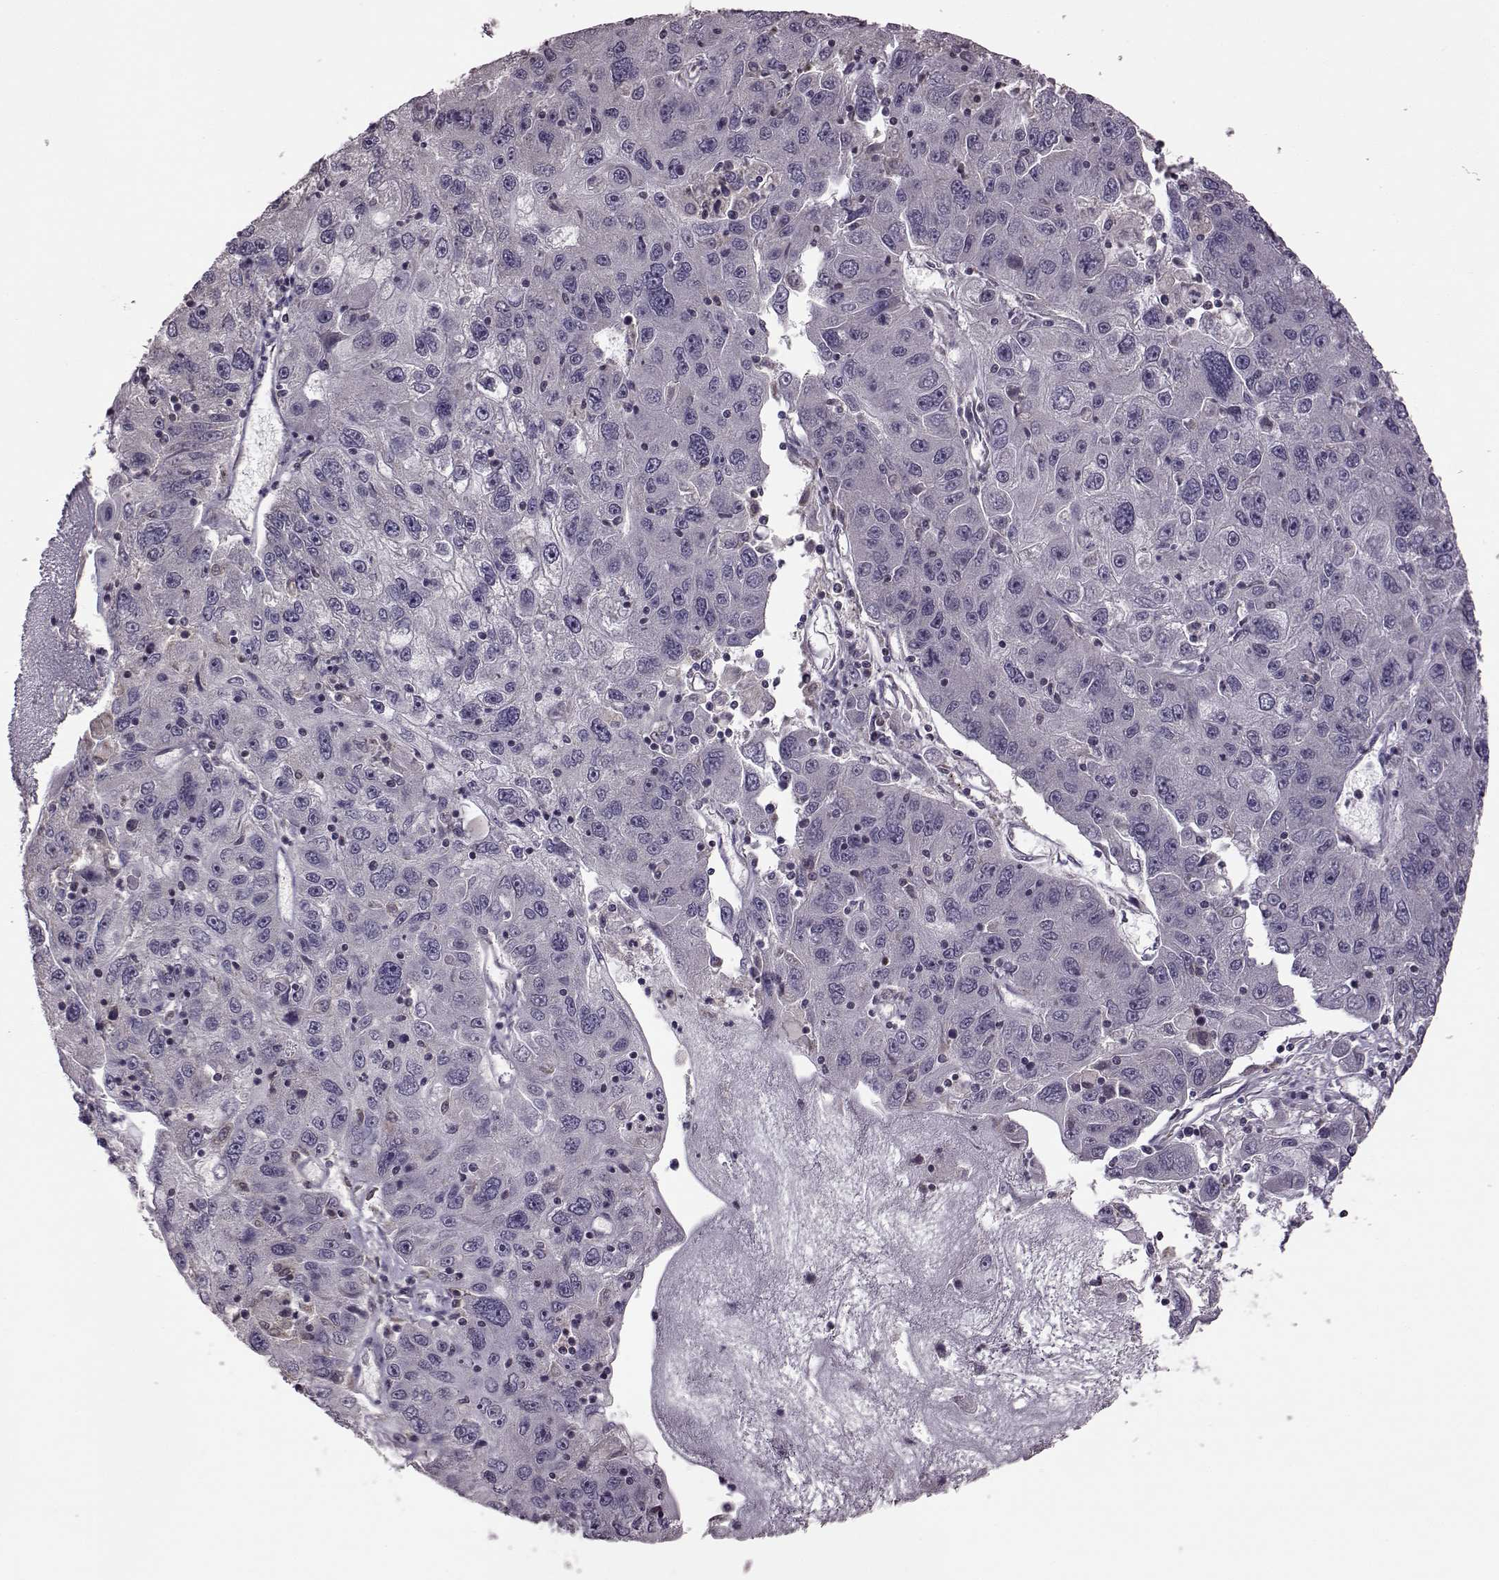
{"staining": {"intensity": "negative", "quantity": "none", "location": "none"}, "tissue": "stomach cancer", "cell_type": "Tumor cells", "image_type": "cancer", "snomed": [{"axis": "morphology", "description": "Adenocarcinoma, NOS"}, {"axis": "topography", "description": "Stomach"}], "caption": "IHC of stomach adenocarcinoma displays no positivity in tumor cells.", "gene": "CDC42SE1", "patient": {"sex": "male", "age": 56}}